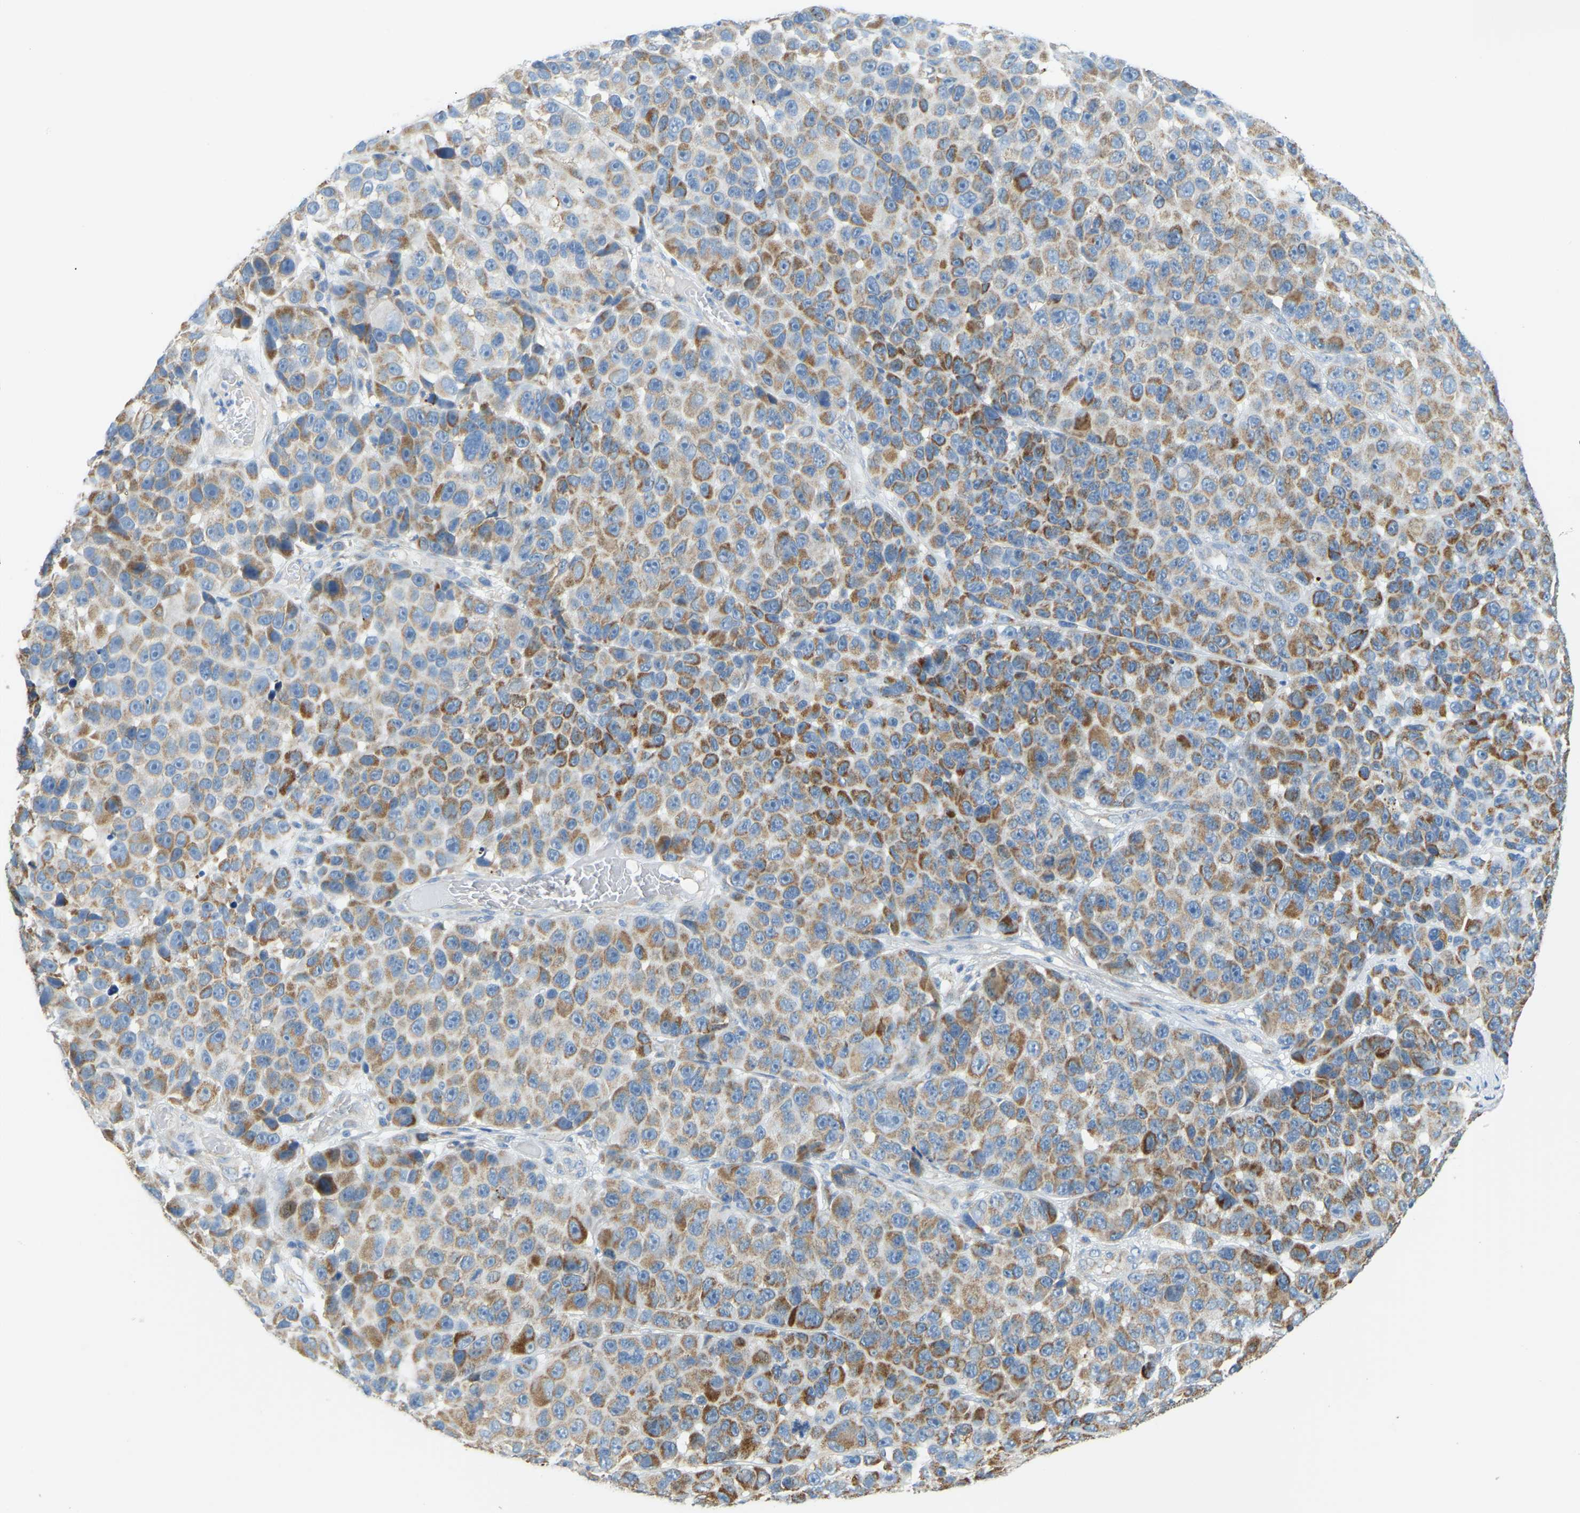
{"staining": {"intensity": "weak", "quantity": ">75%", "location": "cytoplasmic/membranous"}, "tissue": "melanoma", "cell_type": "Tumor cells", "image_type": "cancer", "snomed": [{"axis": "morphology", "description": "Malignant melanoma, NOS"}, {"axis": "topography", "description": "Skin"}], "caption": "Malignant melanoma was stained to show a protein in brown. There is low levels of weak cytoplasmic/membranous expression in about >75% of tumor cells.", "gene": "GDA", "patient": {"sex": "male", "age": 53}}